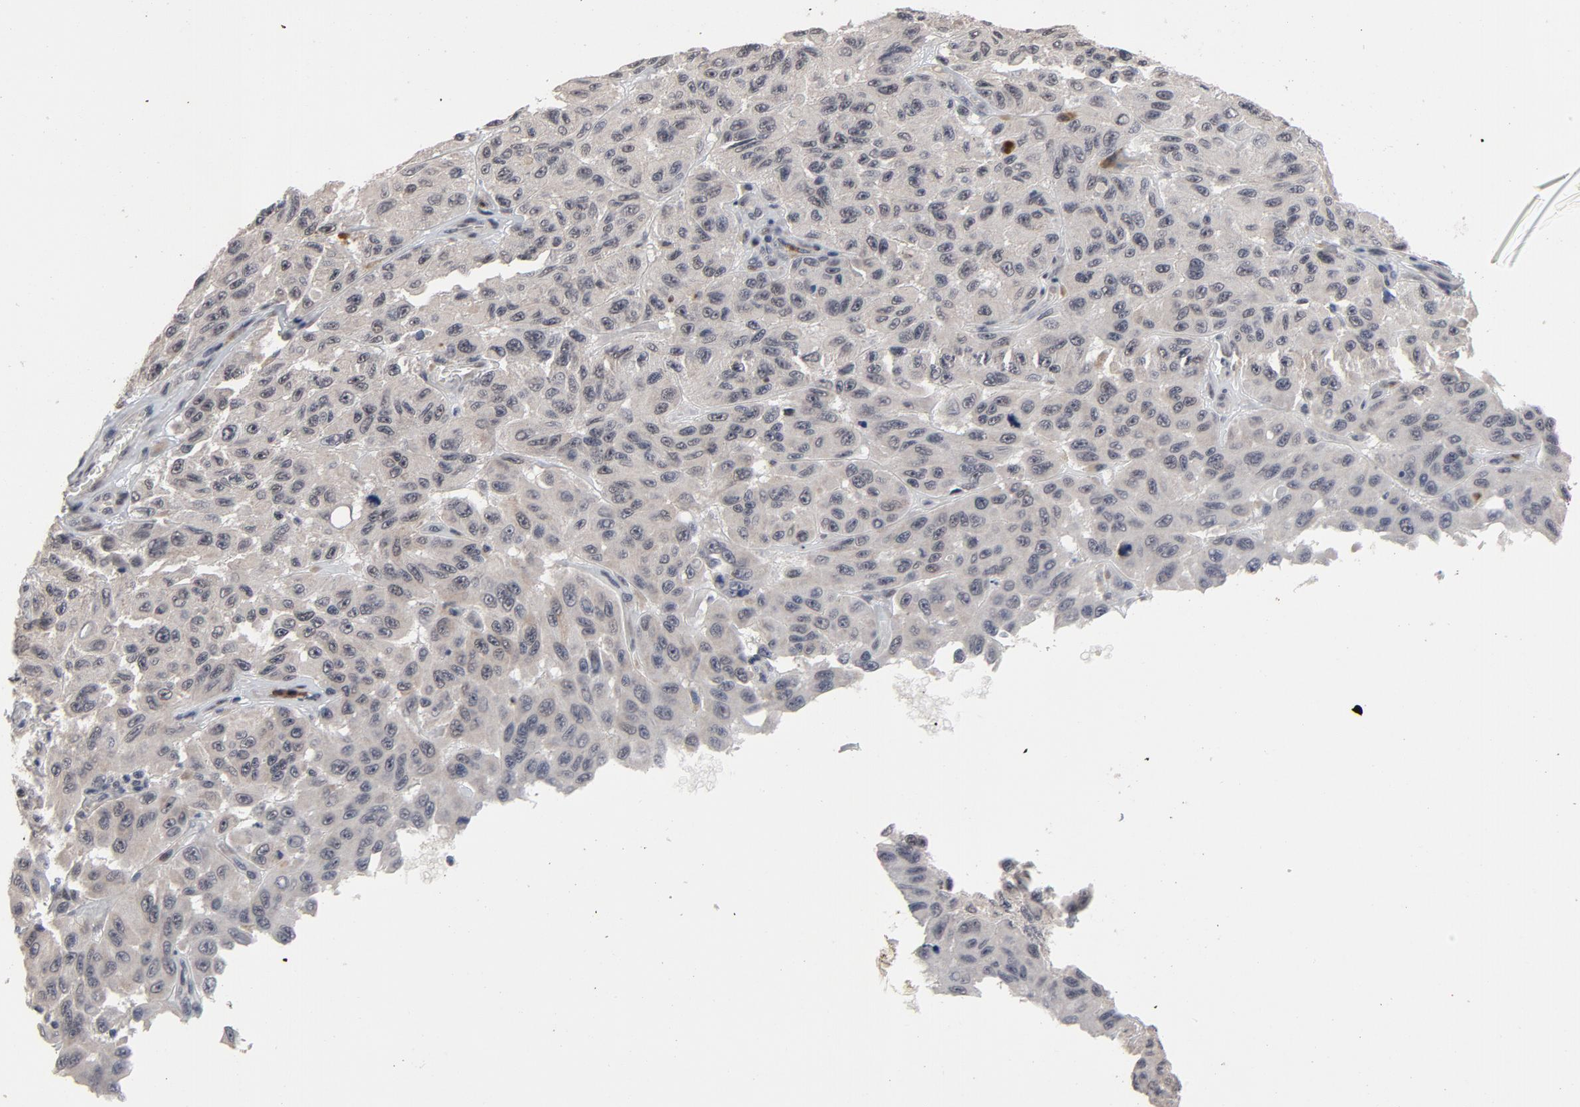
{"staining": {"intensity": "negative", "quantity": "none", "location": "none"}, "tissue": "melanoma", "cell_type": "Tumor cells", "image_type": "cancer", "snomed": [{"axis": "morphology", "description": "Malignant melanoma, NOS"}, {"axis": "topography", "description": "Skin"}], "caption": "Human melanoma stained for a protein using immunohistochemistry (IHC) reveals no staining in tumor cells.", "gene": "RTL5", "patient": {"sex": "male", "age": 30}}